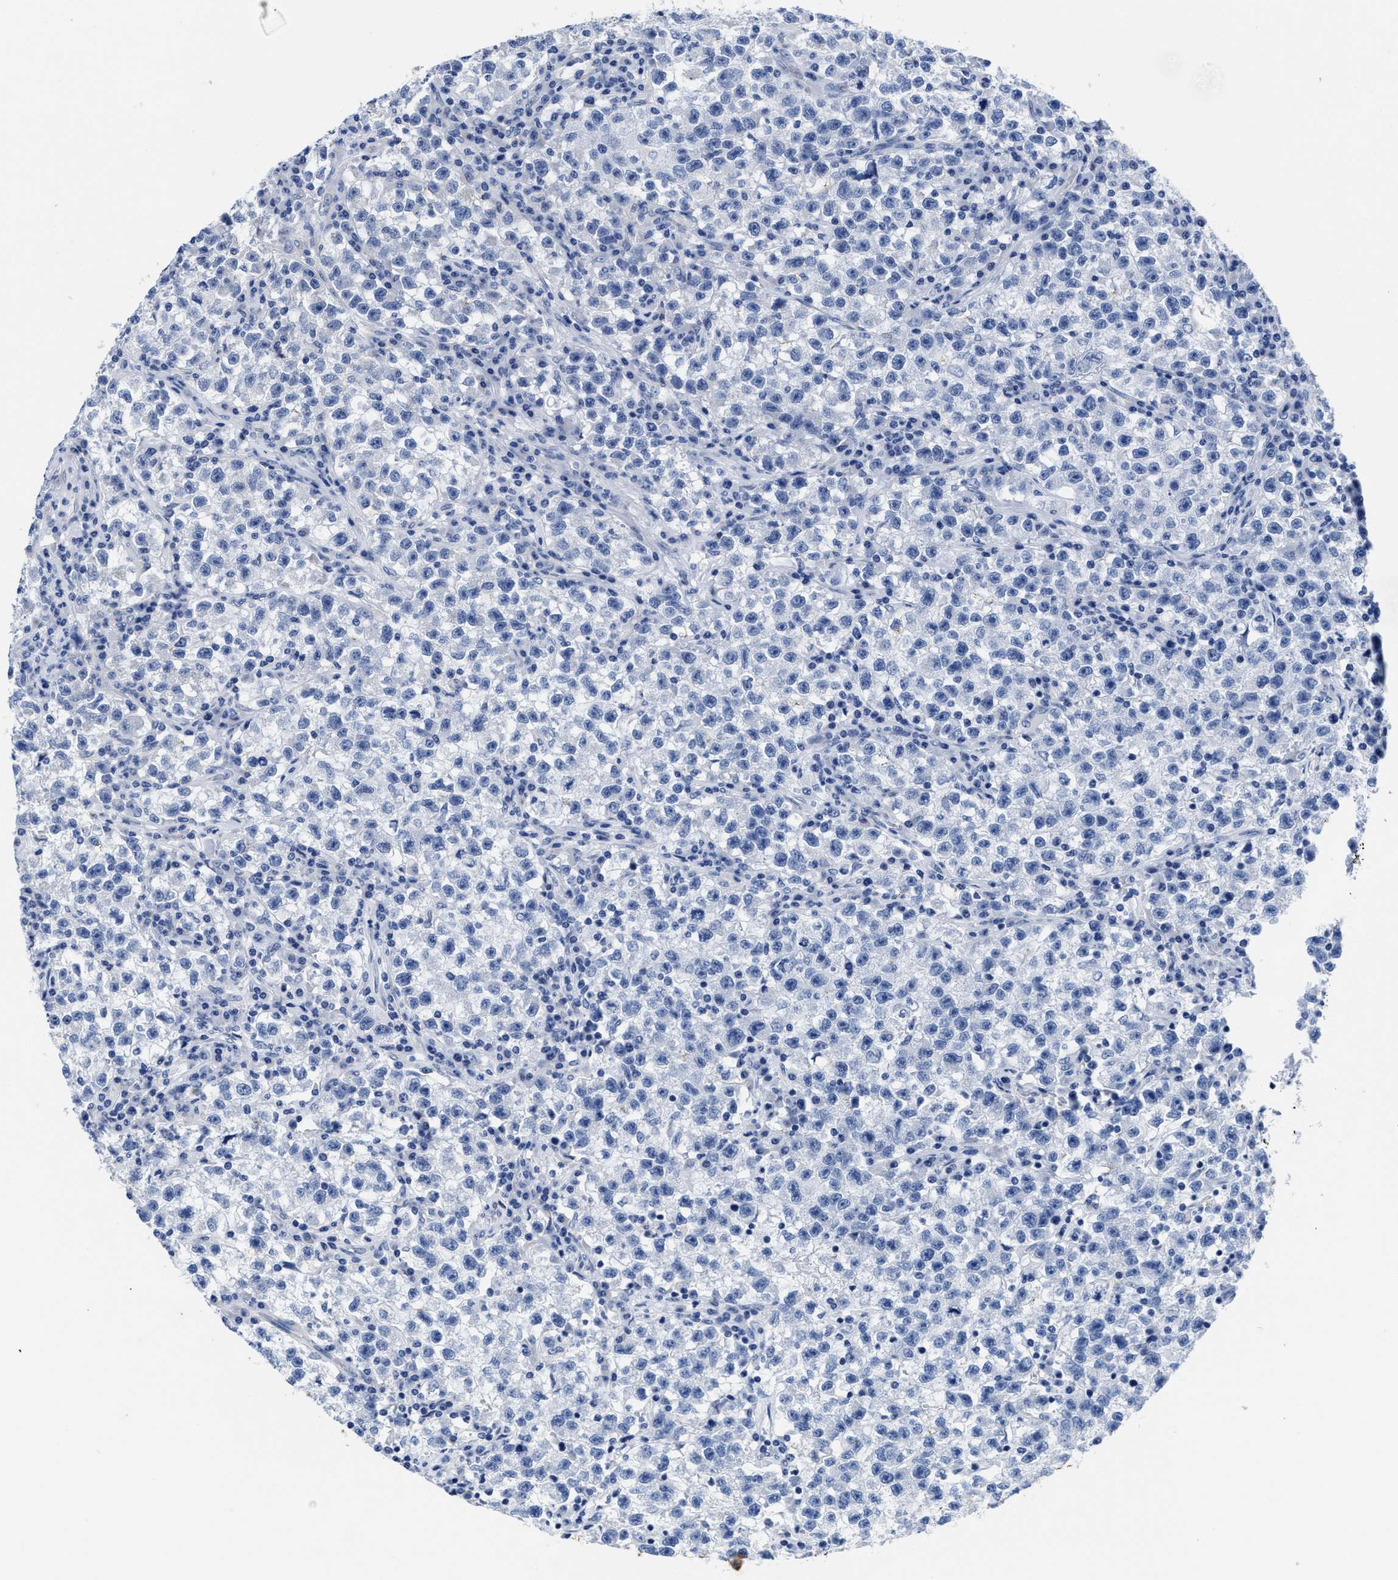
{"staining": {"intensity": "negative", "quantity": "none", "location": "none"}, "tissue": "testis cancer", "cell_type": "Tumor cells", "image_type": "cancer", "snomed": [{"axis": "morphology", "description": "Seminoma, NOS"}, {"axis": "topography", "description": "Testis"}], "caption": "DAB immunohistochemical staining of human testis cancer (seminoma) reveals no significant positivity in tumor cells.", "gene": "HOOK1", "patient": {"sex": "male", "age": 22}}